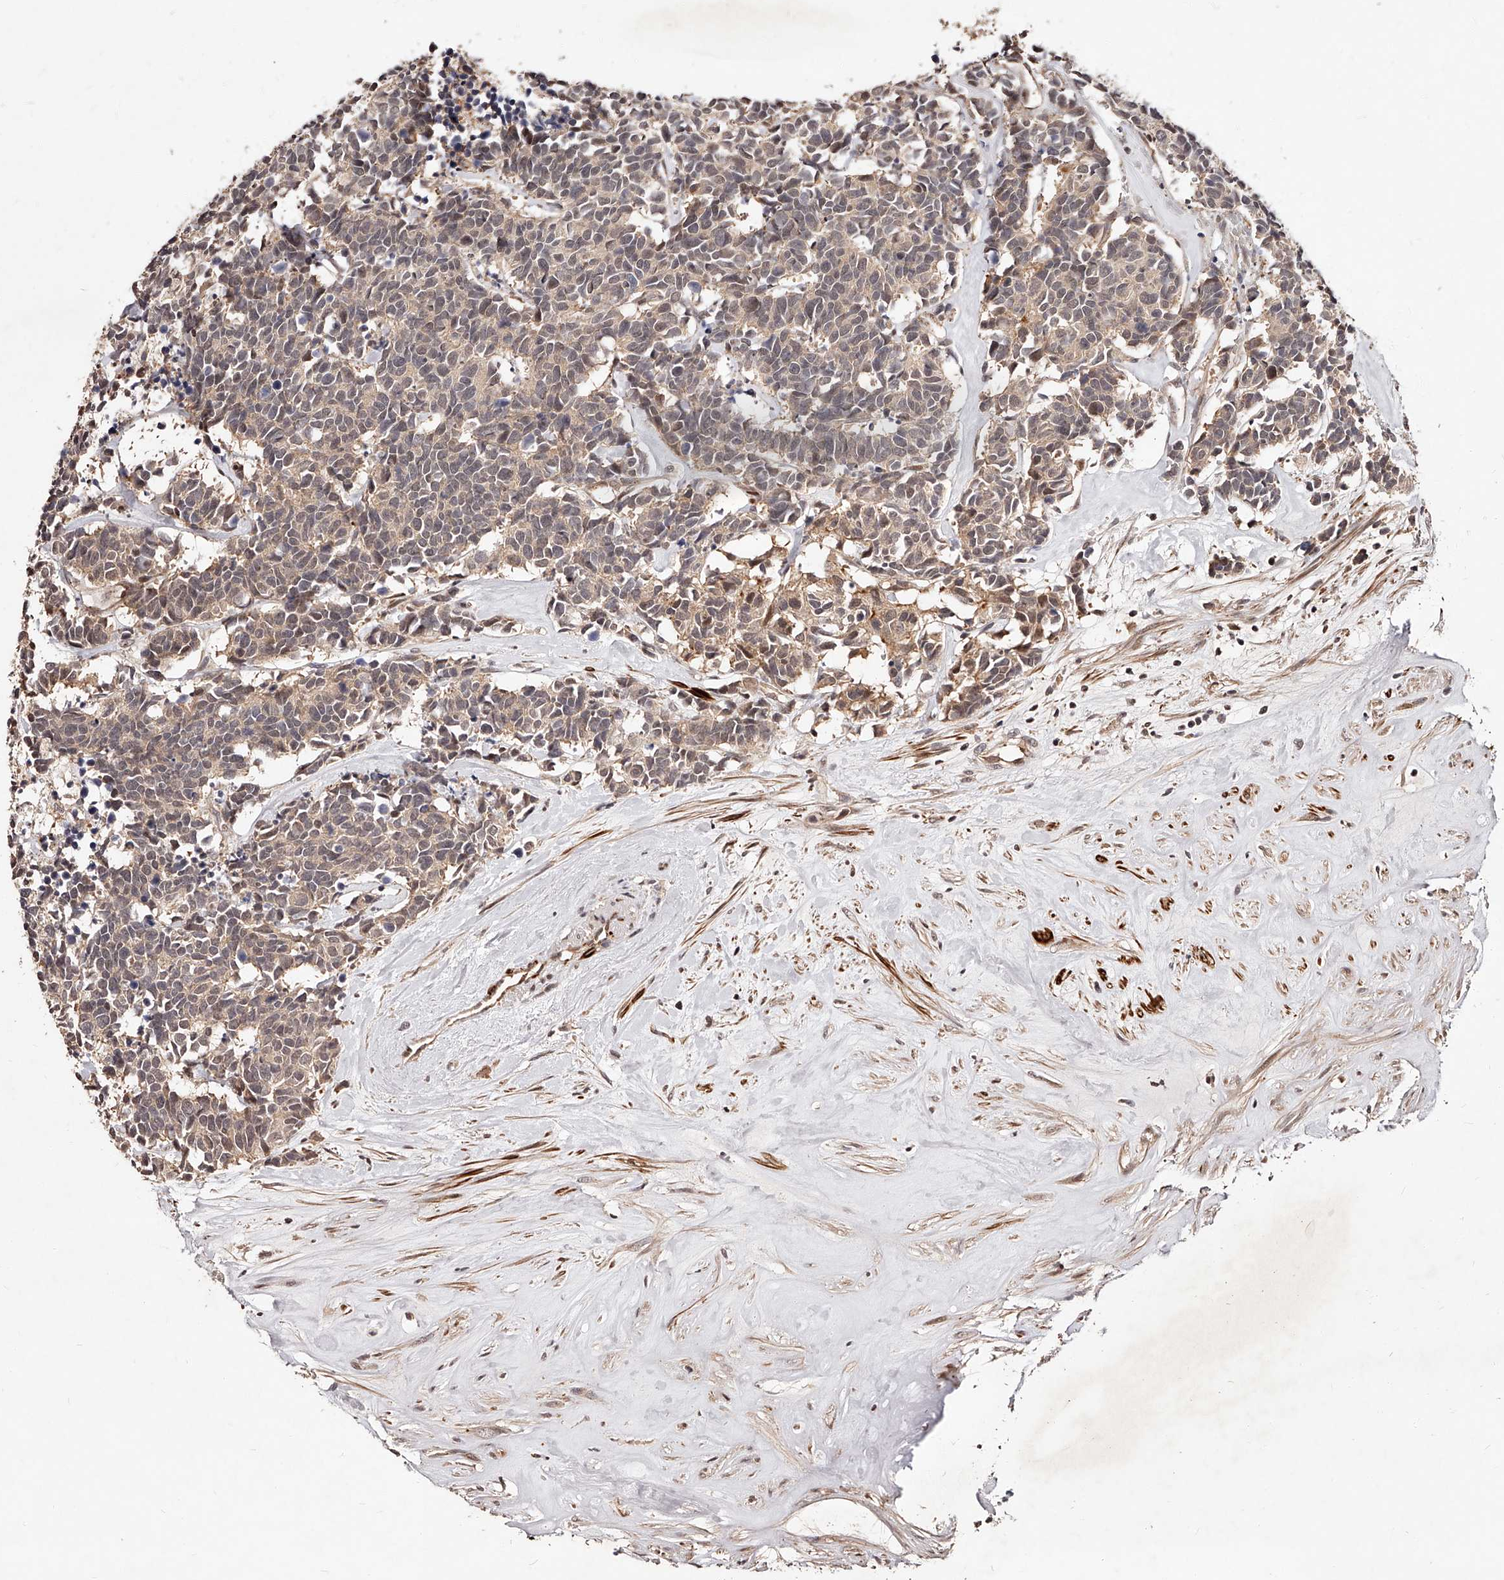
{"staining": {"intensity": "weak", "quantity": "25%-75%", "location": "cytoplasmic/membranous"}, "tissue": "carcinoid", "cell_type": "Tumor cells", "image_type": "cancer", "snomed": [{"axis": "morphology", "description": "Carcinoma, NOS"}, {"axis": "morphology", "description": "Carcinoid, malignant, NOS"}, {"axis": "topography", "description": "Urinary bladder"}], "caption": "Carcinoid (malignant) was stained to show a protein in brown. There is low levels of weak cytoplasmic/membranous positivity in approximately 25%-75% of tumor cells.", "gene": "CUL7", "patient": {"sex": "male", "age": 57}}